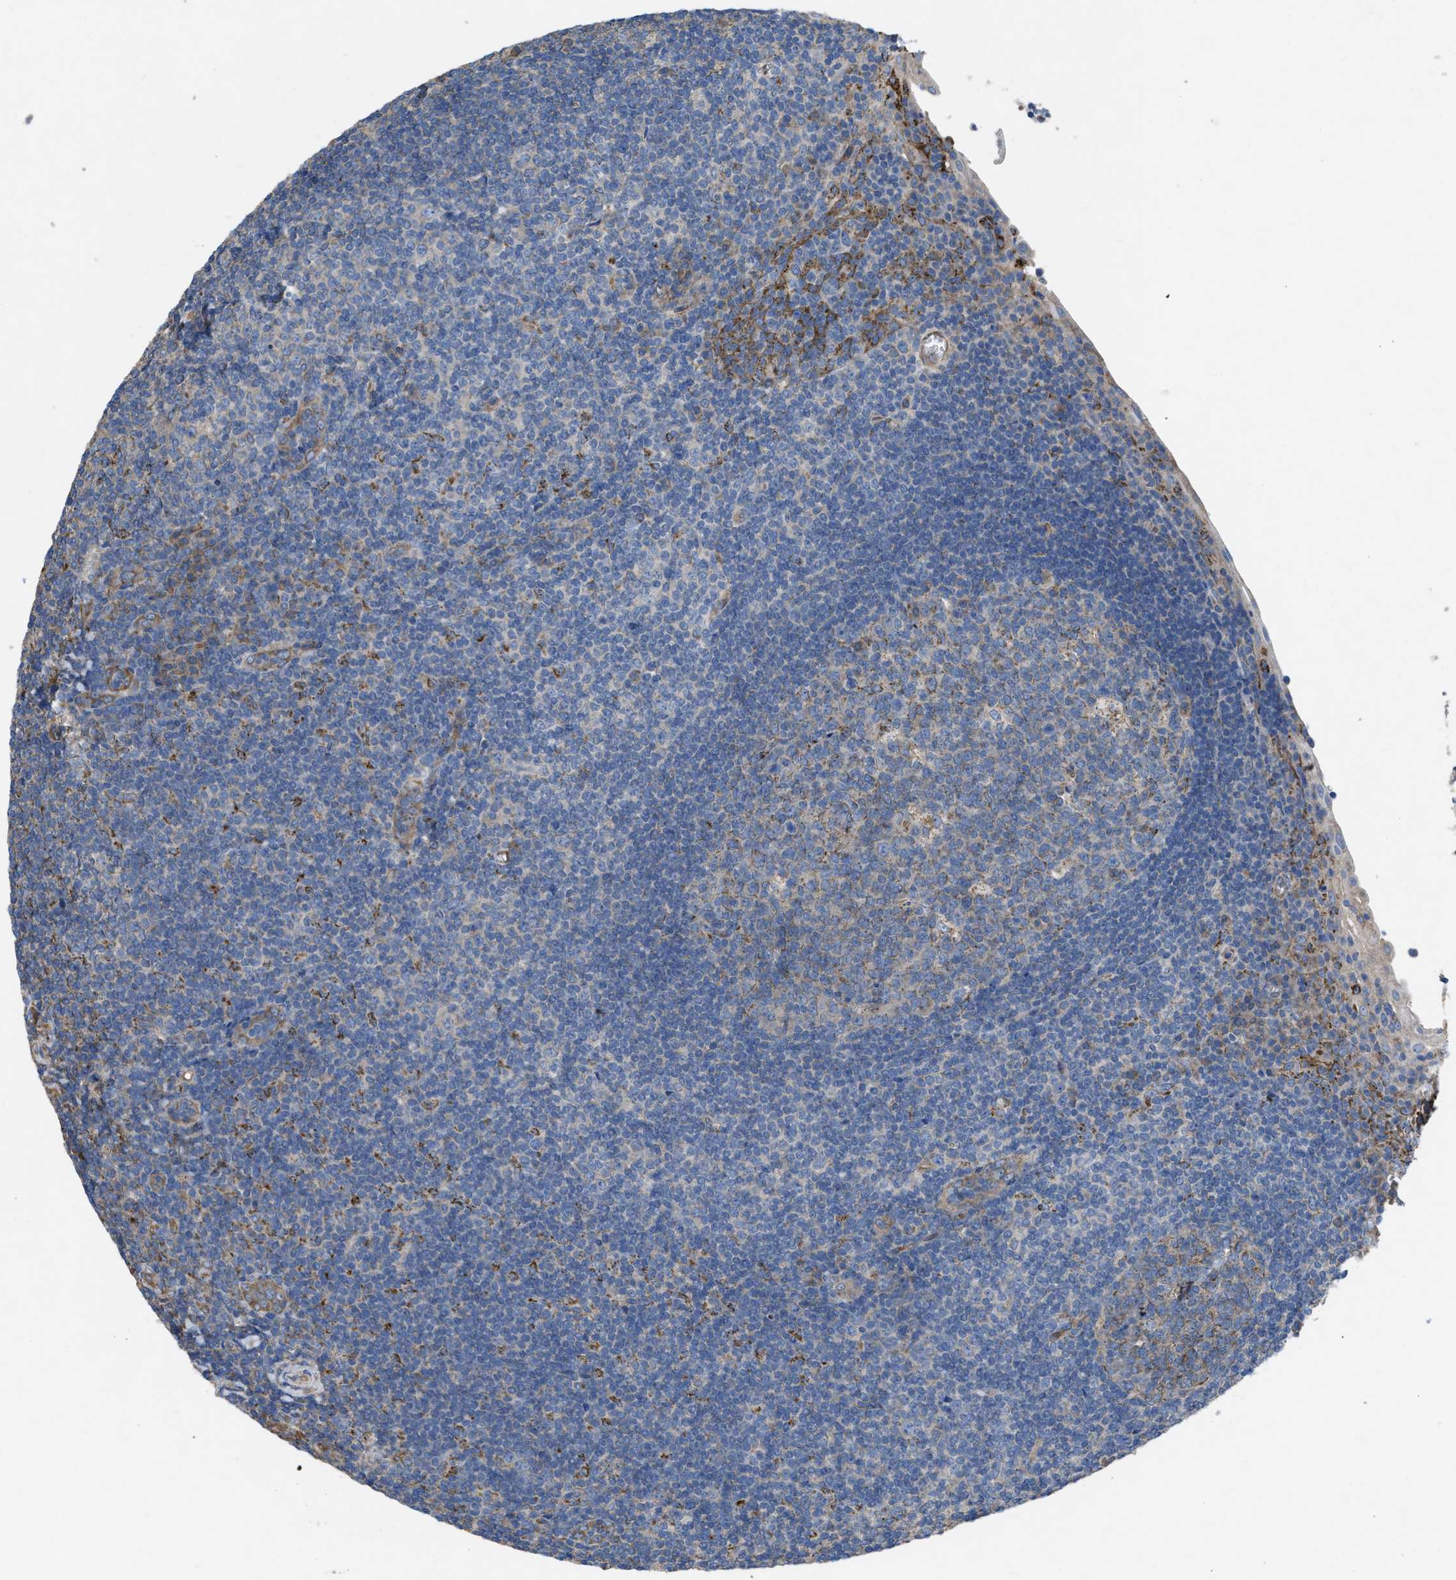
{"staining": {"intensity": "moderate", "quantity": "<25%", "location": "cytoplasmic/membranous"}, "tissue": "tonsil", "cell_type": "Germinal center cells", "image_type": "normal", "snomed": [{"axis": "morphology", "description": "Normal tissue, NOS"}, {"axis": "topography", "description": "Tonsil"}], "caption": "Immunohistochemistry (DAB) staining of benign human tonsil demonstrates moderate cytoplasmic/membranous protein staining in approximately <25% of germinal center cells. The protein is shown in brown color, while the nuclei are stained blue.", "gene": "DOLPP1", "patient": {"sex": "male", "age": 37}}